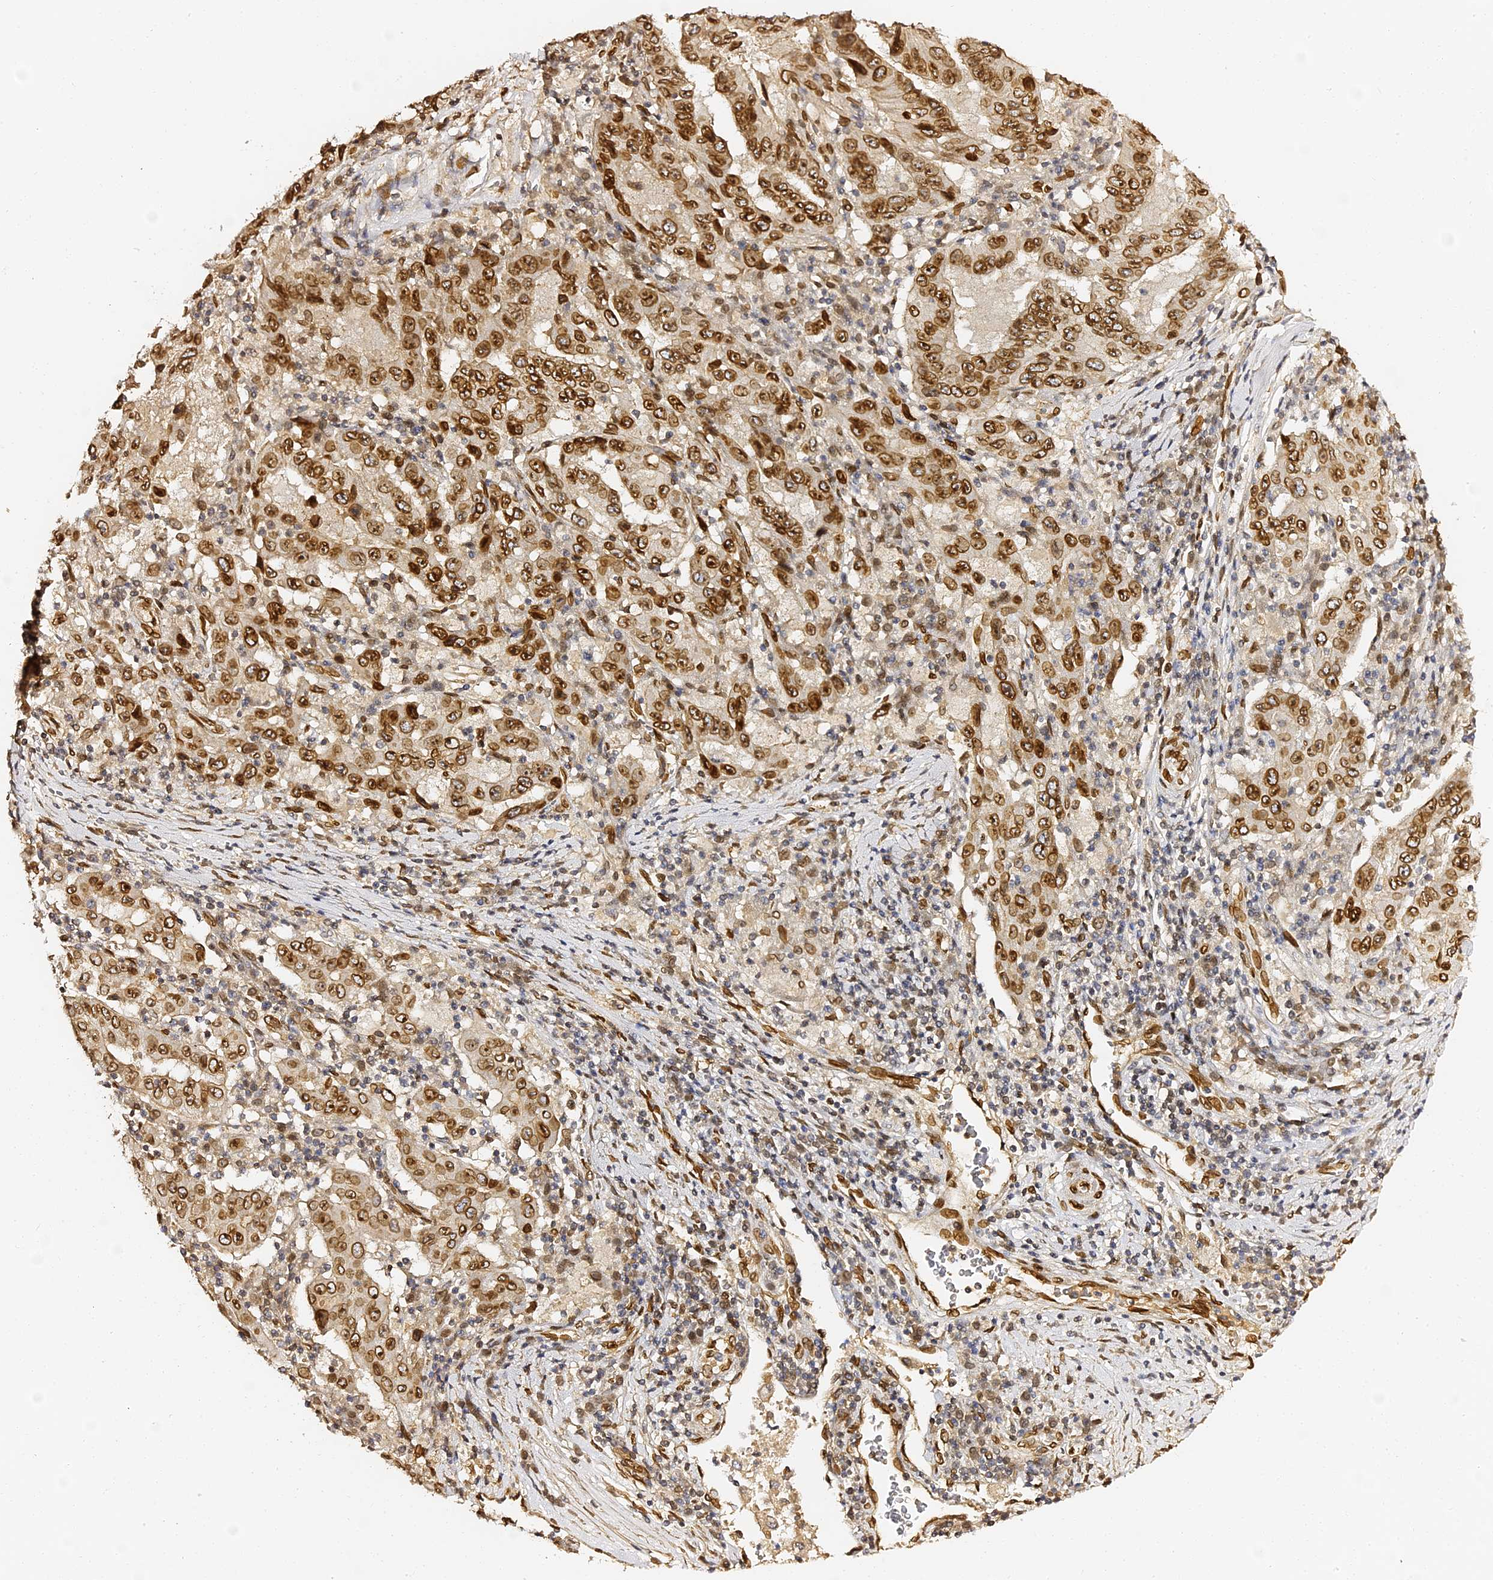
{"staining": {"intensity": "strong", "quantity": ">75%", "location": "cytoplasmic/membranous,nuclear"}, "tissue": "pancreatic cancer", "cell_type": "Tumor cells", "image_type": "cancer", "snomed": [{"axis": "morphology", "description": "Adenocarcinoma, NOS"}, {"axis": "topography", "description": "Pancreas"}], "caption": "IHC histopathology image of neoplastic tissue: human adenocarcinoma (pancreatic) stained using immunohistochemistry exhibits high levels of strong protein expression localized specifically in the cytoplasmic/membranous and nuclear of tumor cells, appearing as a cytoplasmic/membranous and nuclear brown color.", "gene": "ANAPC5", "patient": {"sex": "male", "age": 63}}